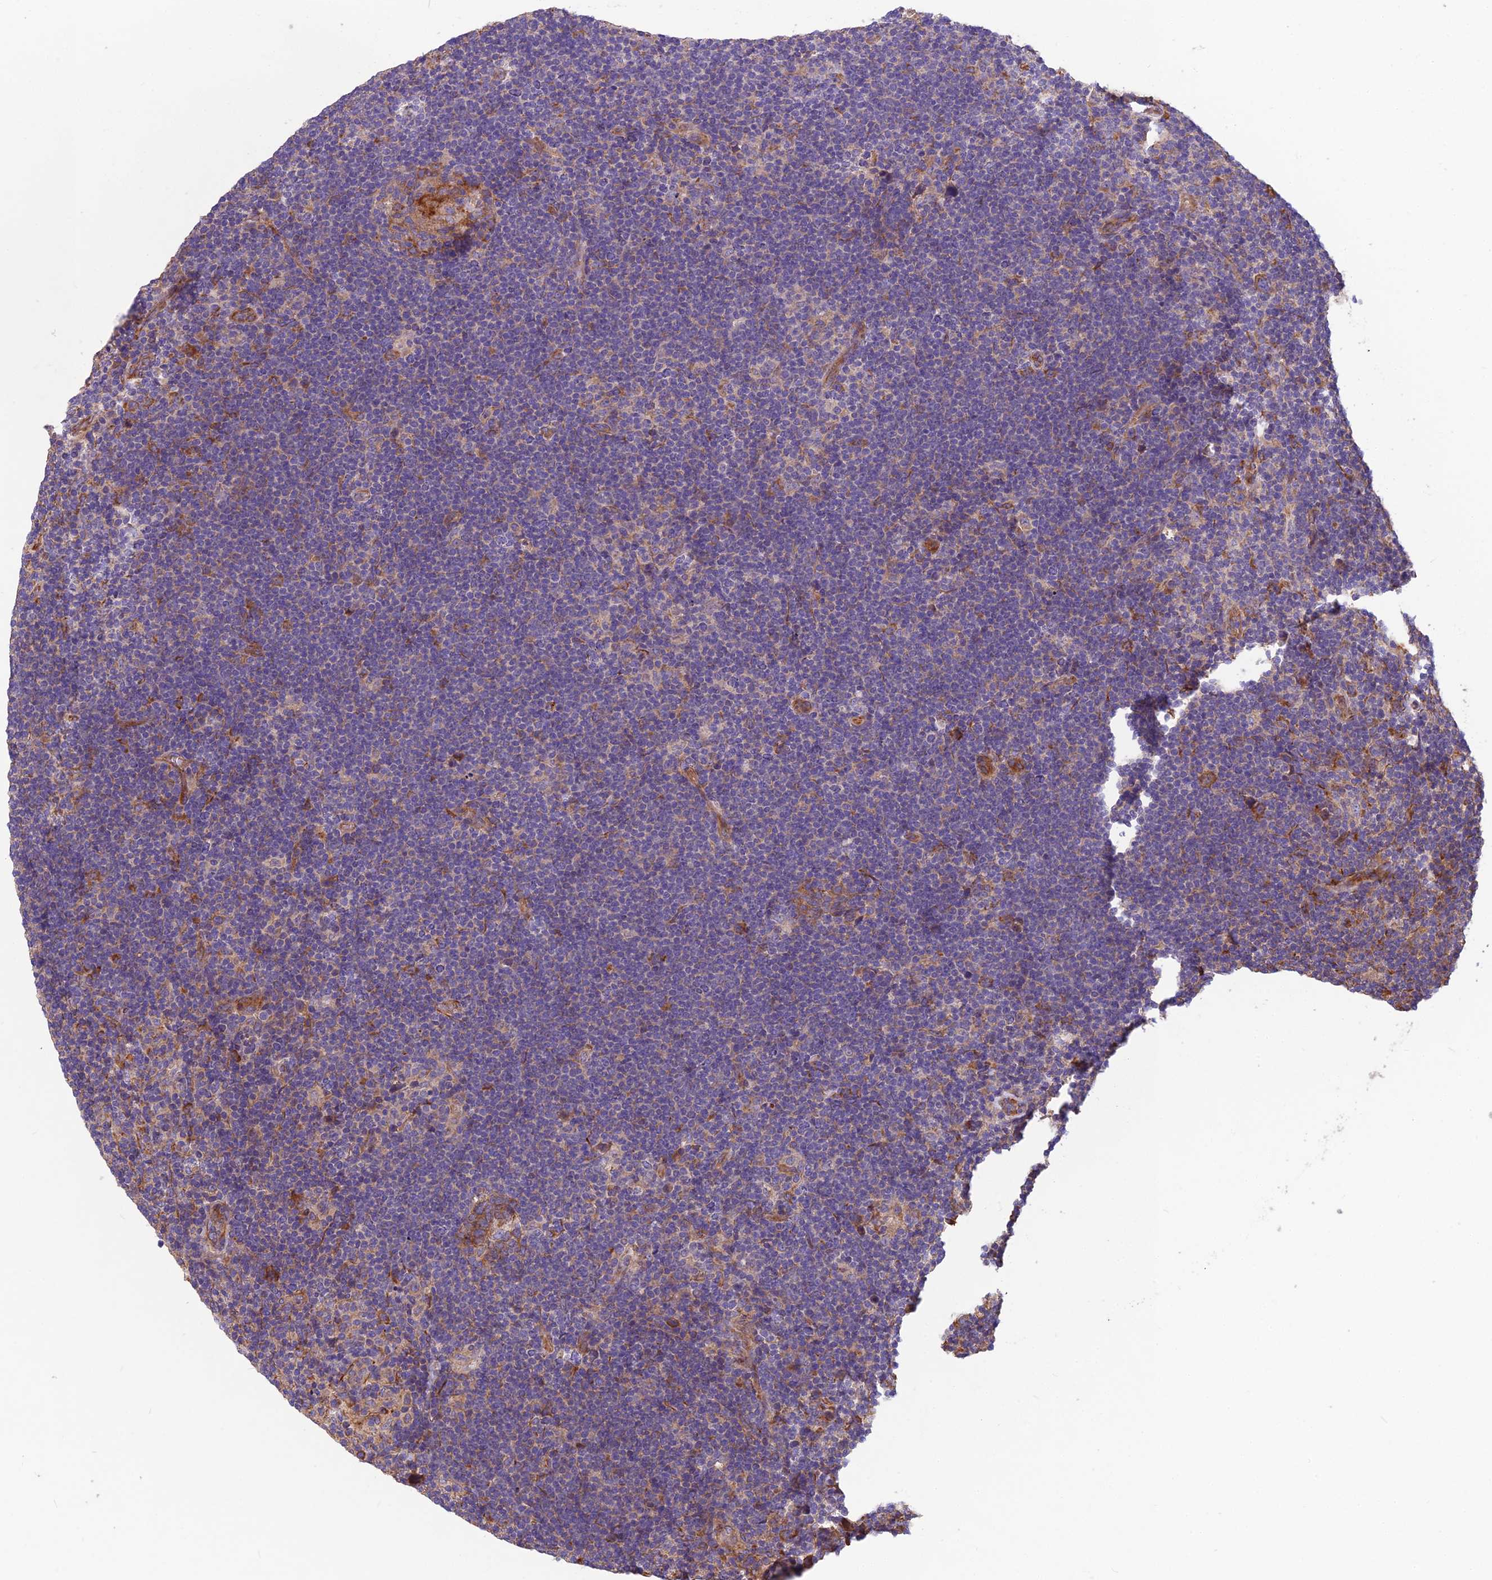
{"staining": {"intensity": "negative", "quantity": "none", "location": "none"}, "tissue": "lymphoma", "cell_type": "Tumor cells", "image_type": "cancer", "snomed": [{"axis": "morphology", "description": "Hodgkin's disease, NOS"}, {"axis": "topography", "description": "Lymph node"}], "caption": "DAB (3,3'-diaminobenzidine) immunohistochemical staining of human lymphoma reveals no significant staining in tumor cells. (Stains: DAB IHC with hematoxylin counter stain, Microscopy: brightfield microscopy at high magnification).", "gene": "SPDL1", "patient": {"sex": "female", "age": 57}}